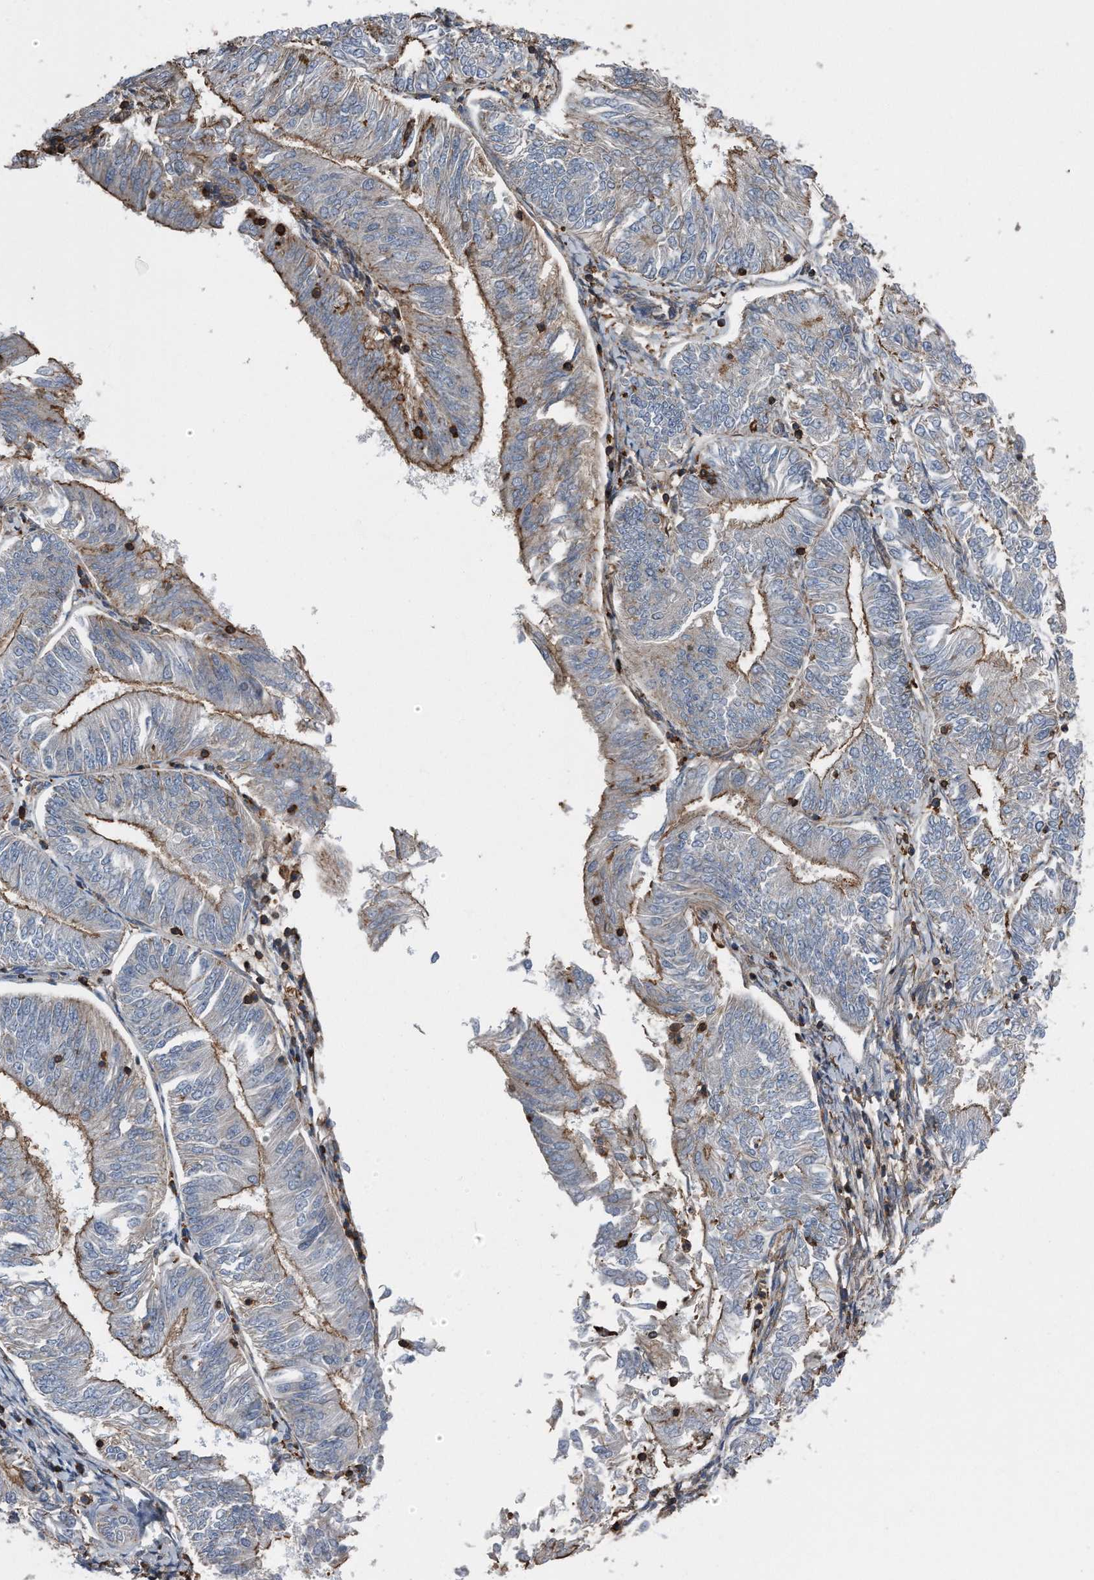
{"staining": {"intensity": "moderate", "quantity": "25%-75%", "location": "cytoplasmic/membranous"}, "tissue": "endometrial cancer", "cell_type": "Tumor cells", "image_type": "cancer", "snomed": [{"axis": "morphology", "description": "Adenocarcinoma, NOS"}, {"axis": "topography", "description": "Endometrium"}], "caption": "Immunohistochemistry histopathology image of endometrial adenocarcinoma stained for a protein (brown), which exhibits medium levels of moderate cytoplasmic/membranous positivity in about 25%-75% of tumor cells.", "gene": "RSPO3", "patient": {"sex": "female", "age": 58}}